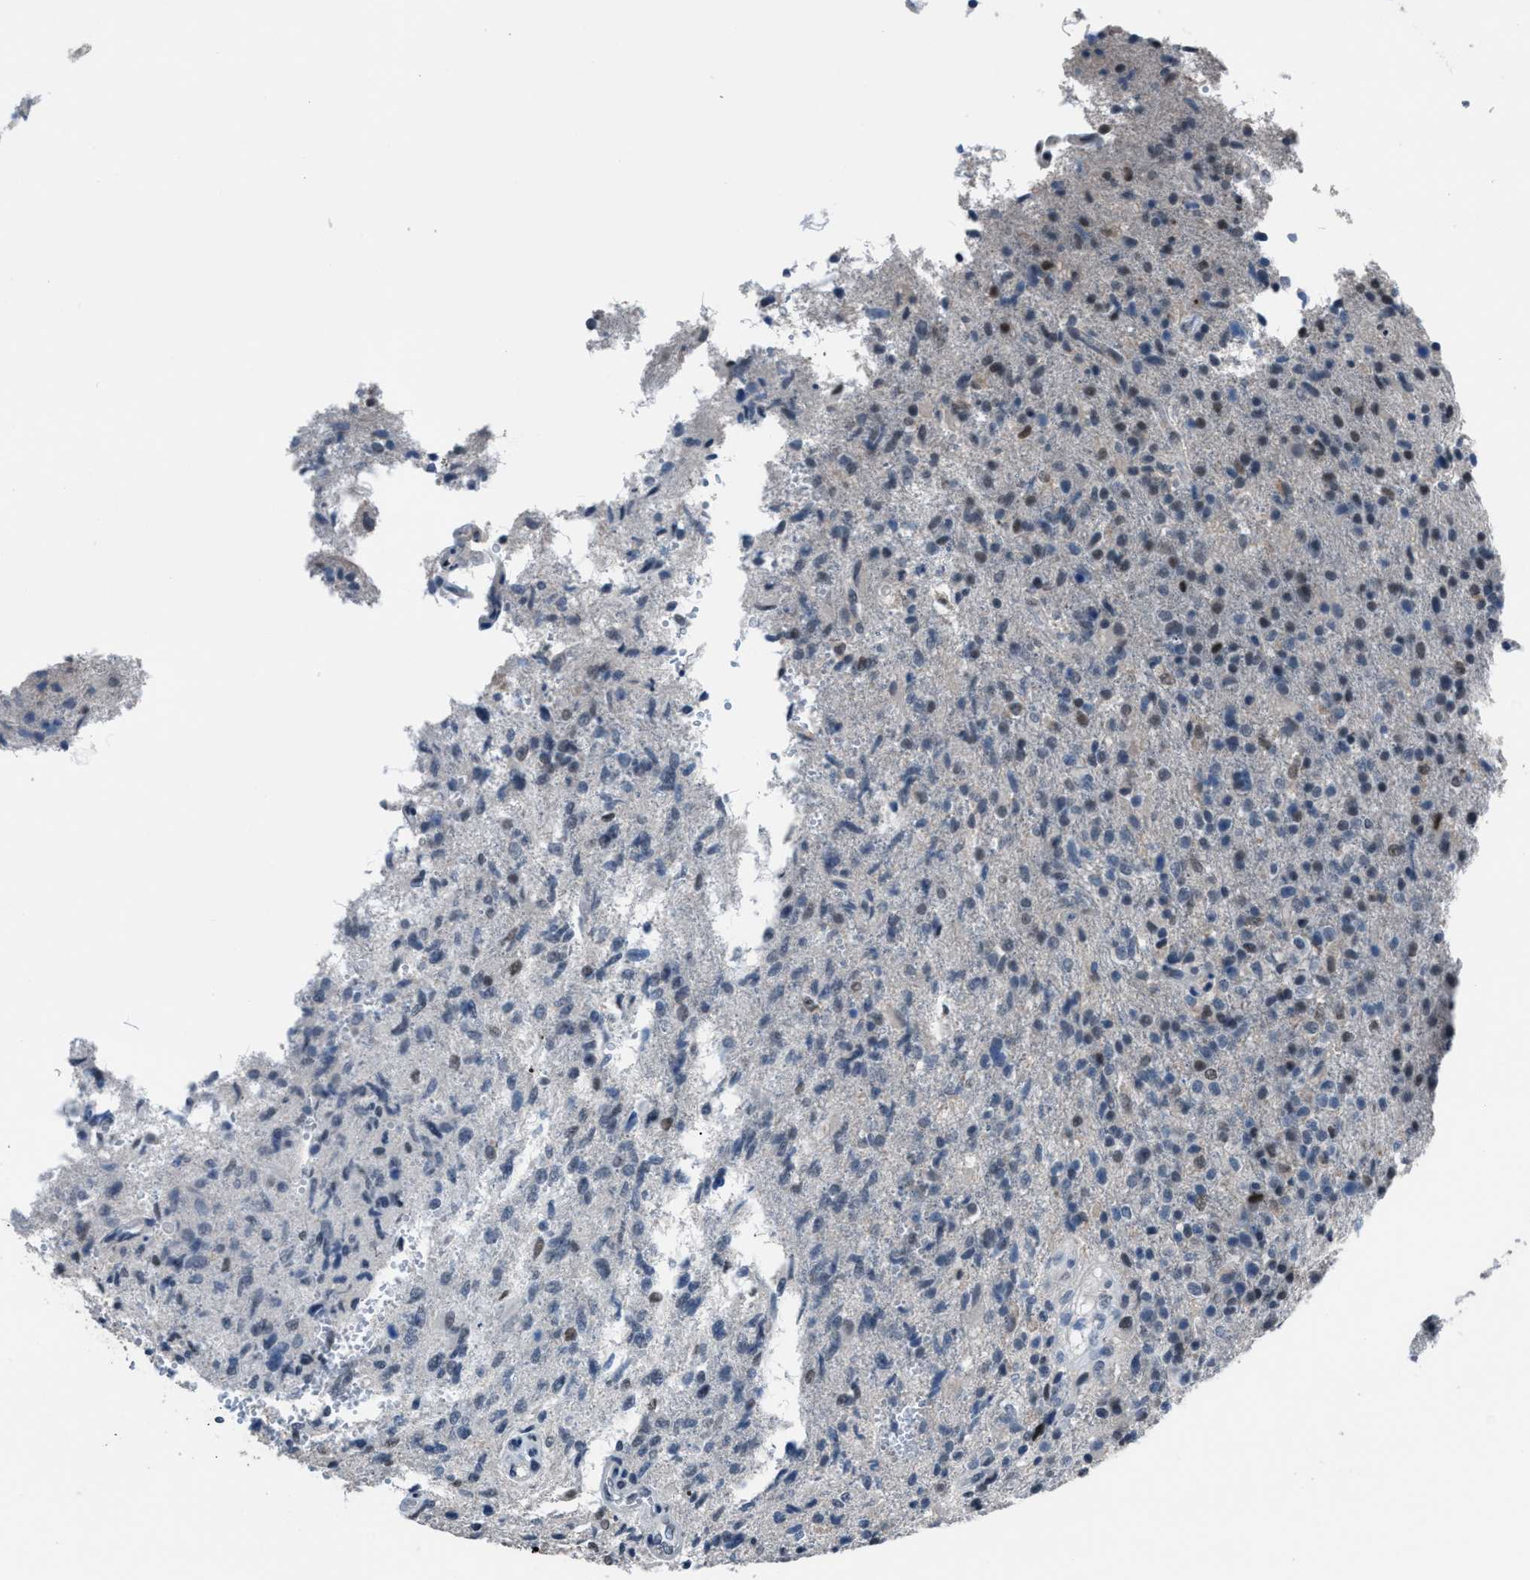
{"staining": {"intensity": "moderate", "quantity": "<25%", "location": "nuclear"}, "tissue": "glioma", "cell_type": "Tumor cells", "image_type": "cancer", "snomed": [{"axis": "morphology", "description": "Glioma, malignant, High grade"}, {"axis": "topography", "description": "Brain"}], "caption": "Immunohistochemical staining of human glioma shows low levels of moderate nuclear staining in about <25% of tumor cells.", "gene": "ZNF276", "patient": {"sex": "male", "age": 72}}